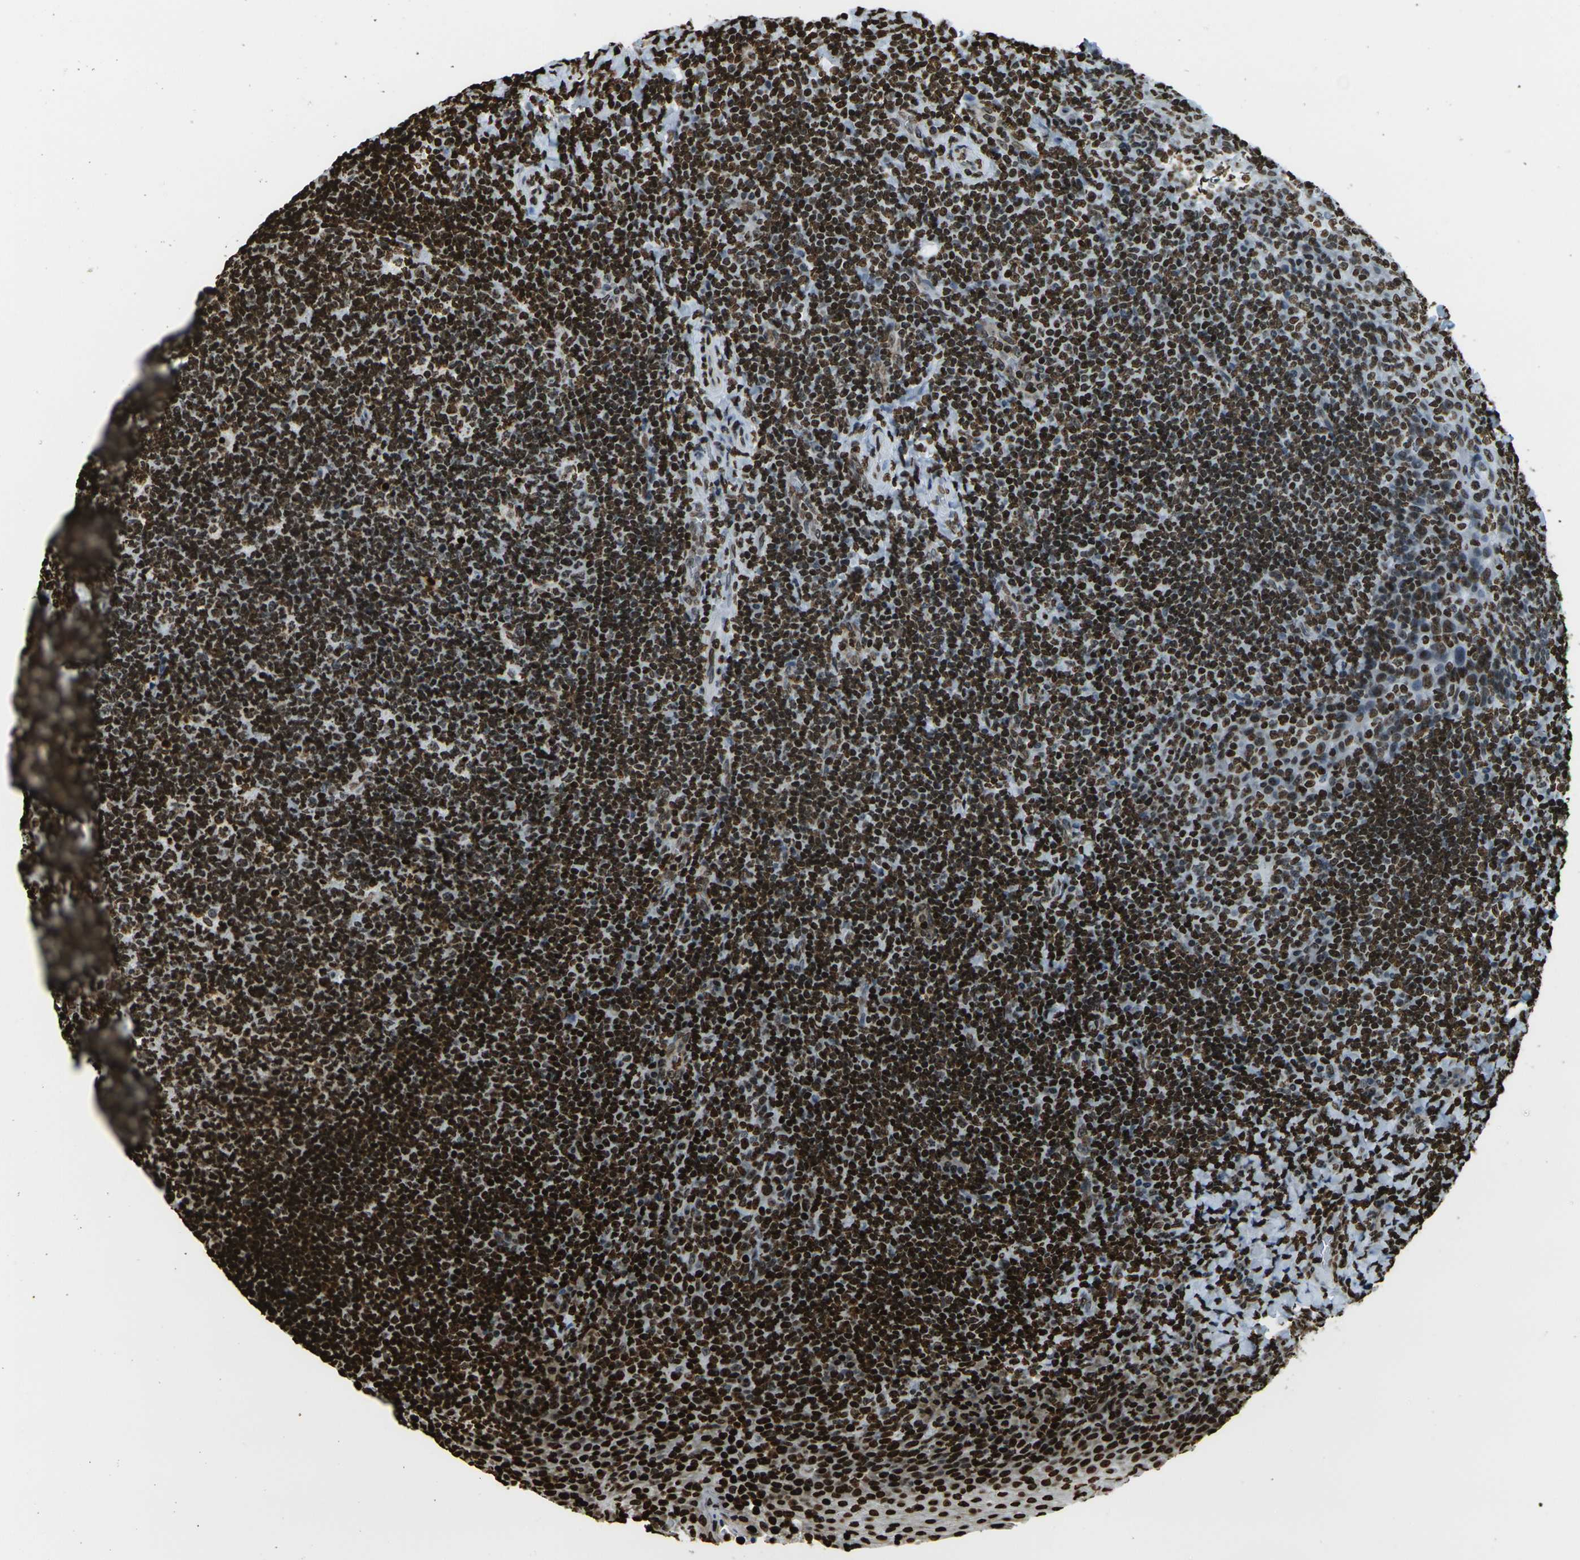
{"staining": {"intensity": "strong", "quantity": ">75%", "location": "nuclear"}, "tissue": "tonsil", "cell_type": "Germinal center cells", "image_type": "normal", "snomed": [{"axis": "morphology", "description": "Normal tissue, NOS"}, {"axis": "topography", "description": "Tonsil"}], "caption": "Strong nuclear positivity is seen in about >75% of germinal center cells in unremarkable tonsil.", "gene": "H1", "patient": {"sex": "male", "age": 17}}